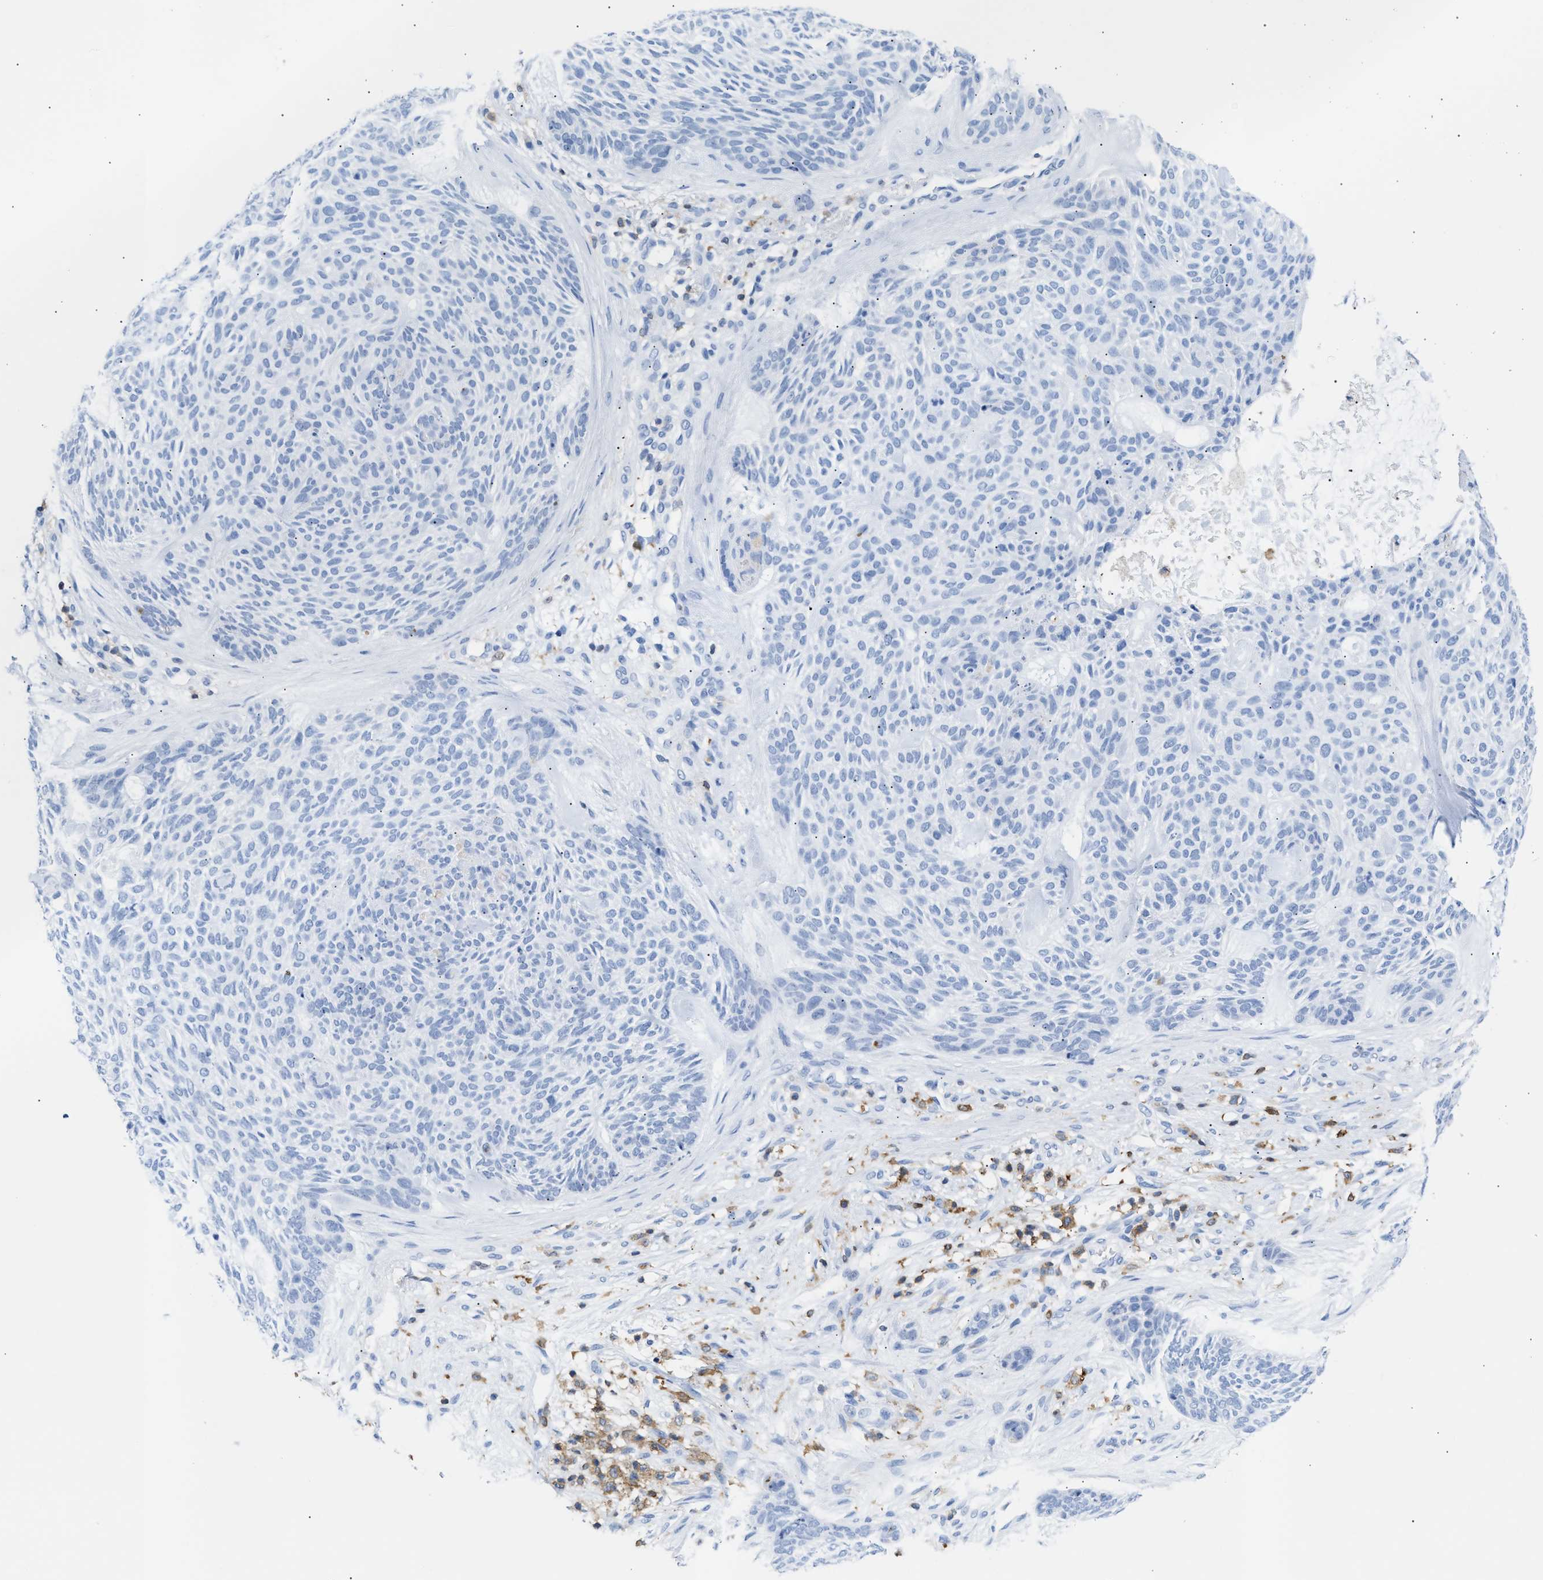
{"staining": {"intensity": "negative", "quantity": "none", "location": "none"}, "tissue": "skin cancer", "cell_type": "Tumor cells", "image_type": "cancer", "snomed": [{"axis": "morphology", "description": "Basal cell carcinoma"}, {"axis": "topography", "description": "Skin"}], "caption": "A micrograph of human skin cancer (basal cell carcinoma) is negative for staining in tumor cells.", "gene": "LCP1", "patient": {"sex": "male", "age": 55}}